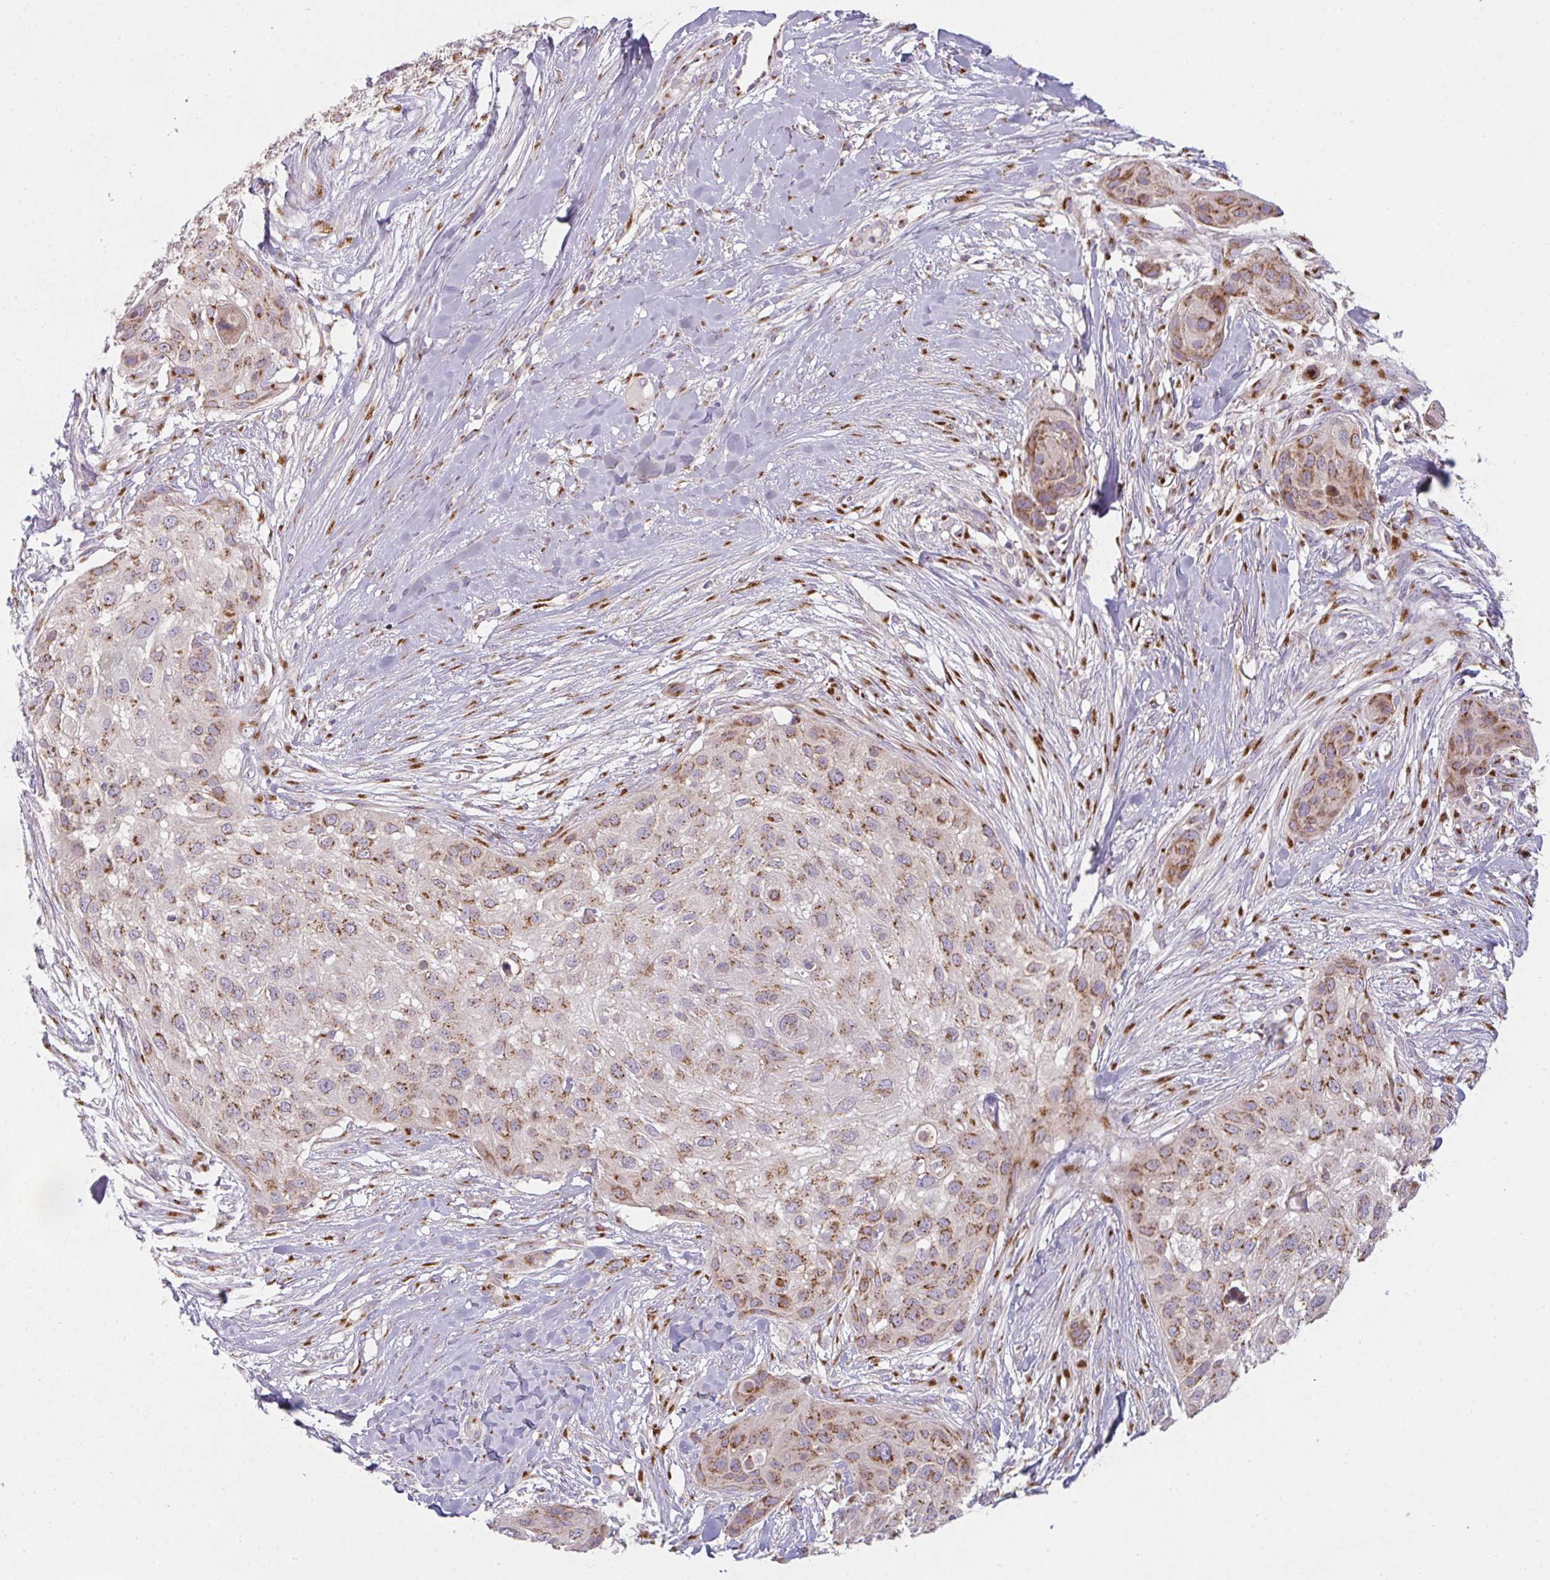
{"staining": {"intensity": "moderate", "quantity": ">75%", "location": "cytoplasmic/membranous"}, "tissue": "skin cancer", "cell_type": "Tumor cells", "image_type": "cancer", "snomed": [{"axis": "morphology", "description": "Squamous cell carcinoma, NOS"}, {"axis": "topography", "description": "Skin"}], "caption": "Skin cancer tissue reveals moderate cytoplasmic/membranous positivity in about >75% of tumor cells, visualized by immunohistochemistry.", "gene": "GVQW3", "patient": {"sex": "female", "age": 87}}